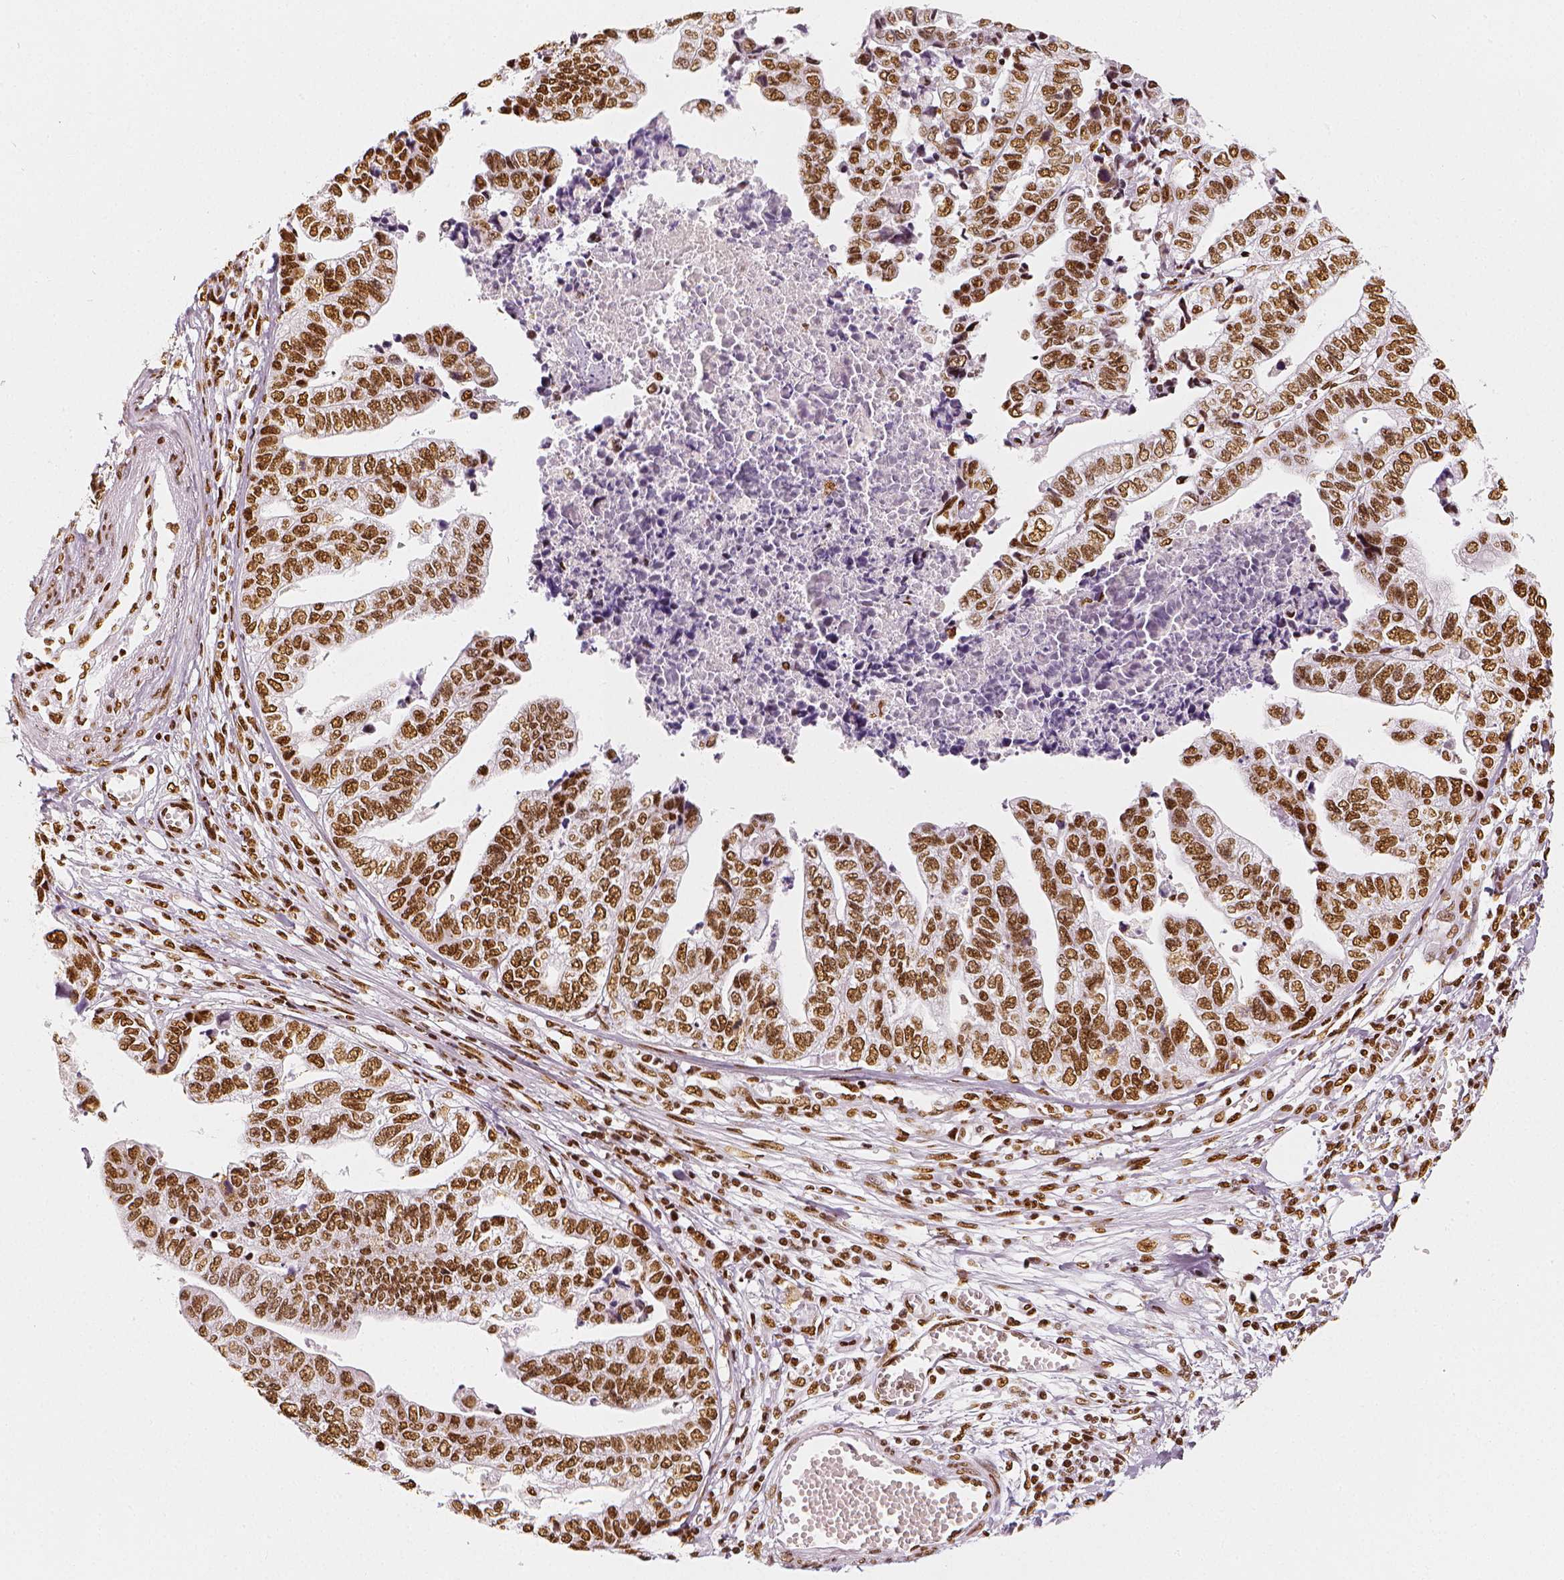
{"staining": {"intensity": "moderate", "quantity": ">75%", "location": "nuclear"}, "tissue": "stomach cancer", "cell_type": "Tumor cells", "image_type": "cancer", "snomed": [{"axis": "morphology", "description": "Adenocarcinoma, NOS"}, {"axis": "topography", "description": "Stomach, upper"}], "caption": "Adenocarcinoma (stomach) stained with a brown dye exhibits moderate nuclear positive positivity in approximately >75% of tumor cells.", "gene": "KDM5B", "patient": {"sex": "female", "age": 67}}